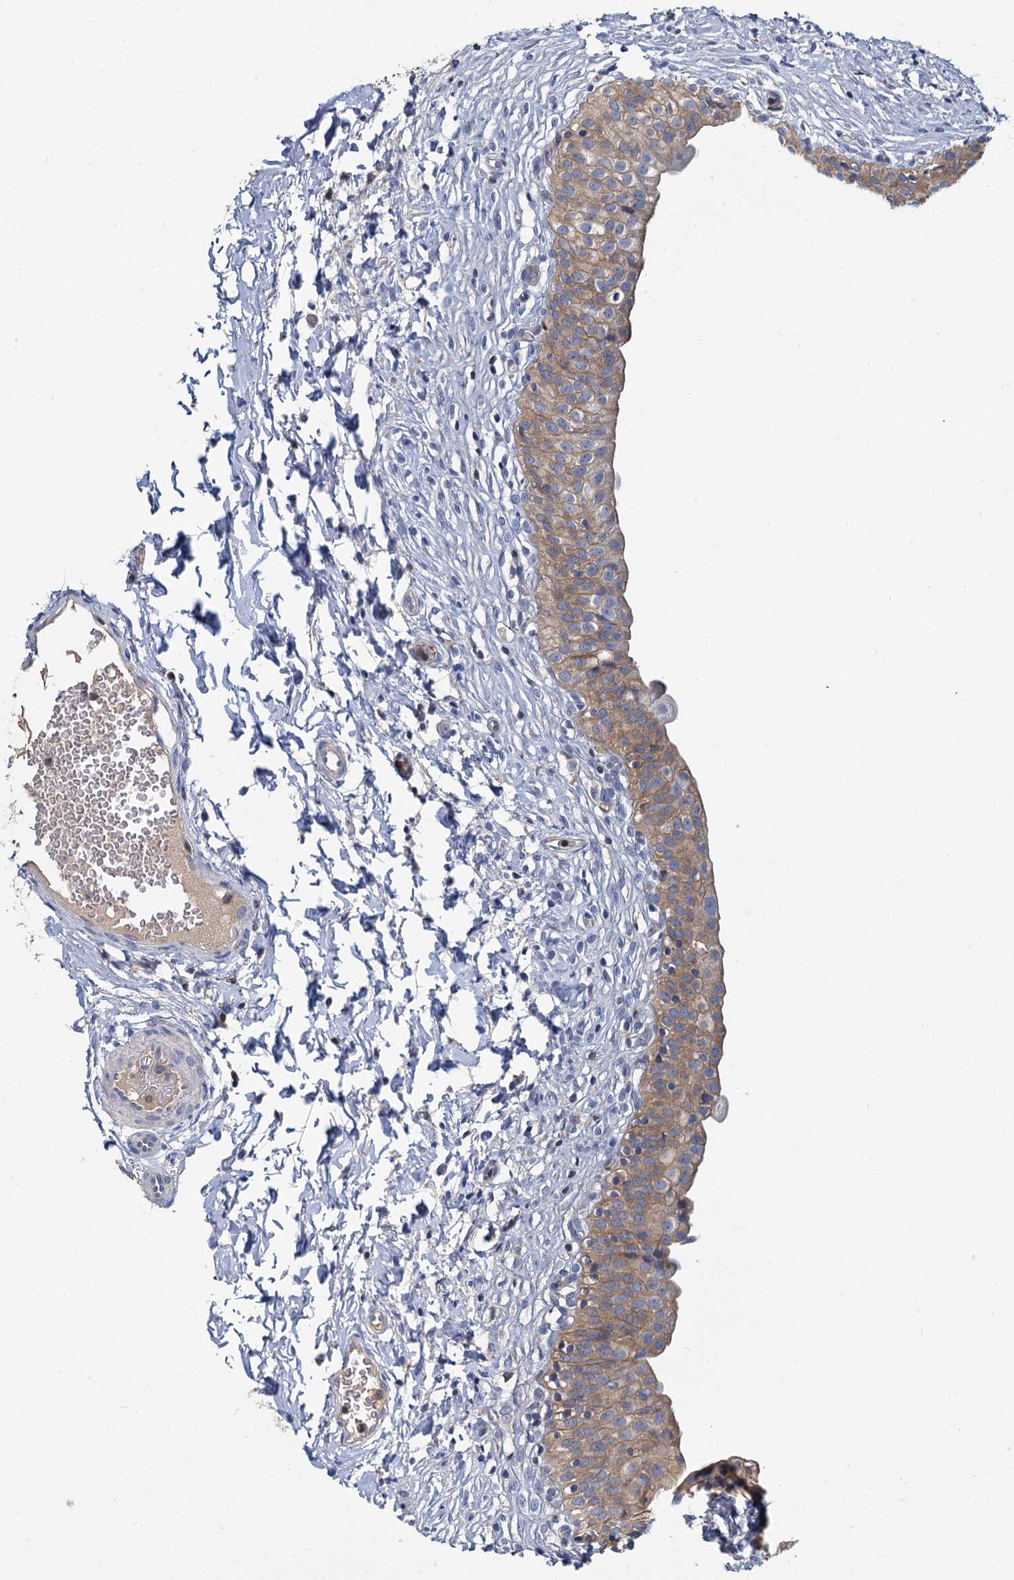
{"staining": {"intensity": "weak", "quantity": "25%-75%", "location": "cytoplasmic/membranous"}, "tissue": "urinary bladder", "cell_type": "Urothelial cells", "image_type": "normal", "snomed": [{"axis": "morphology", "description": "Normal tissue, NOS"}, {"axis": "topography", "description": "Urinary bladder"}], "caption": "A micrograph of human urinary bladder stained for a protein shows weak cytoplasmic/membranous brown staining in urothelial cells.", "gene": "ACSM3", "patient": {"sex": "male", "age": 55}}